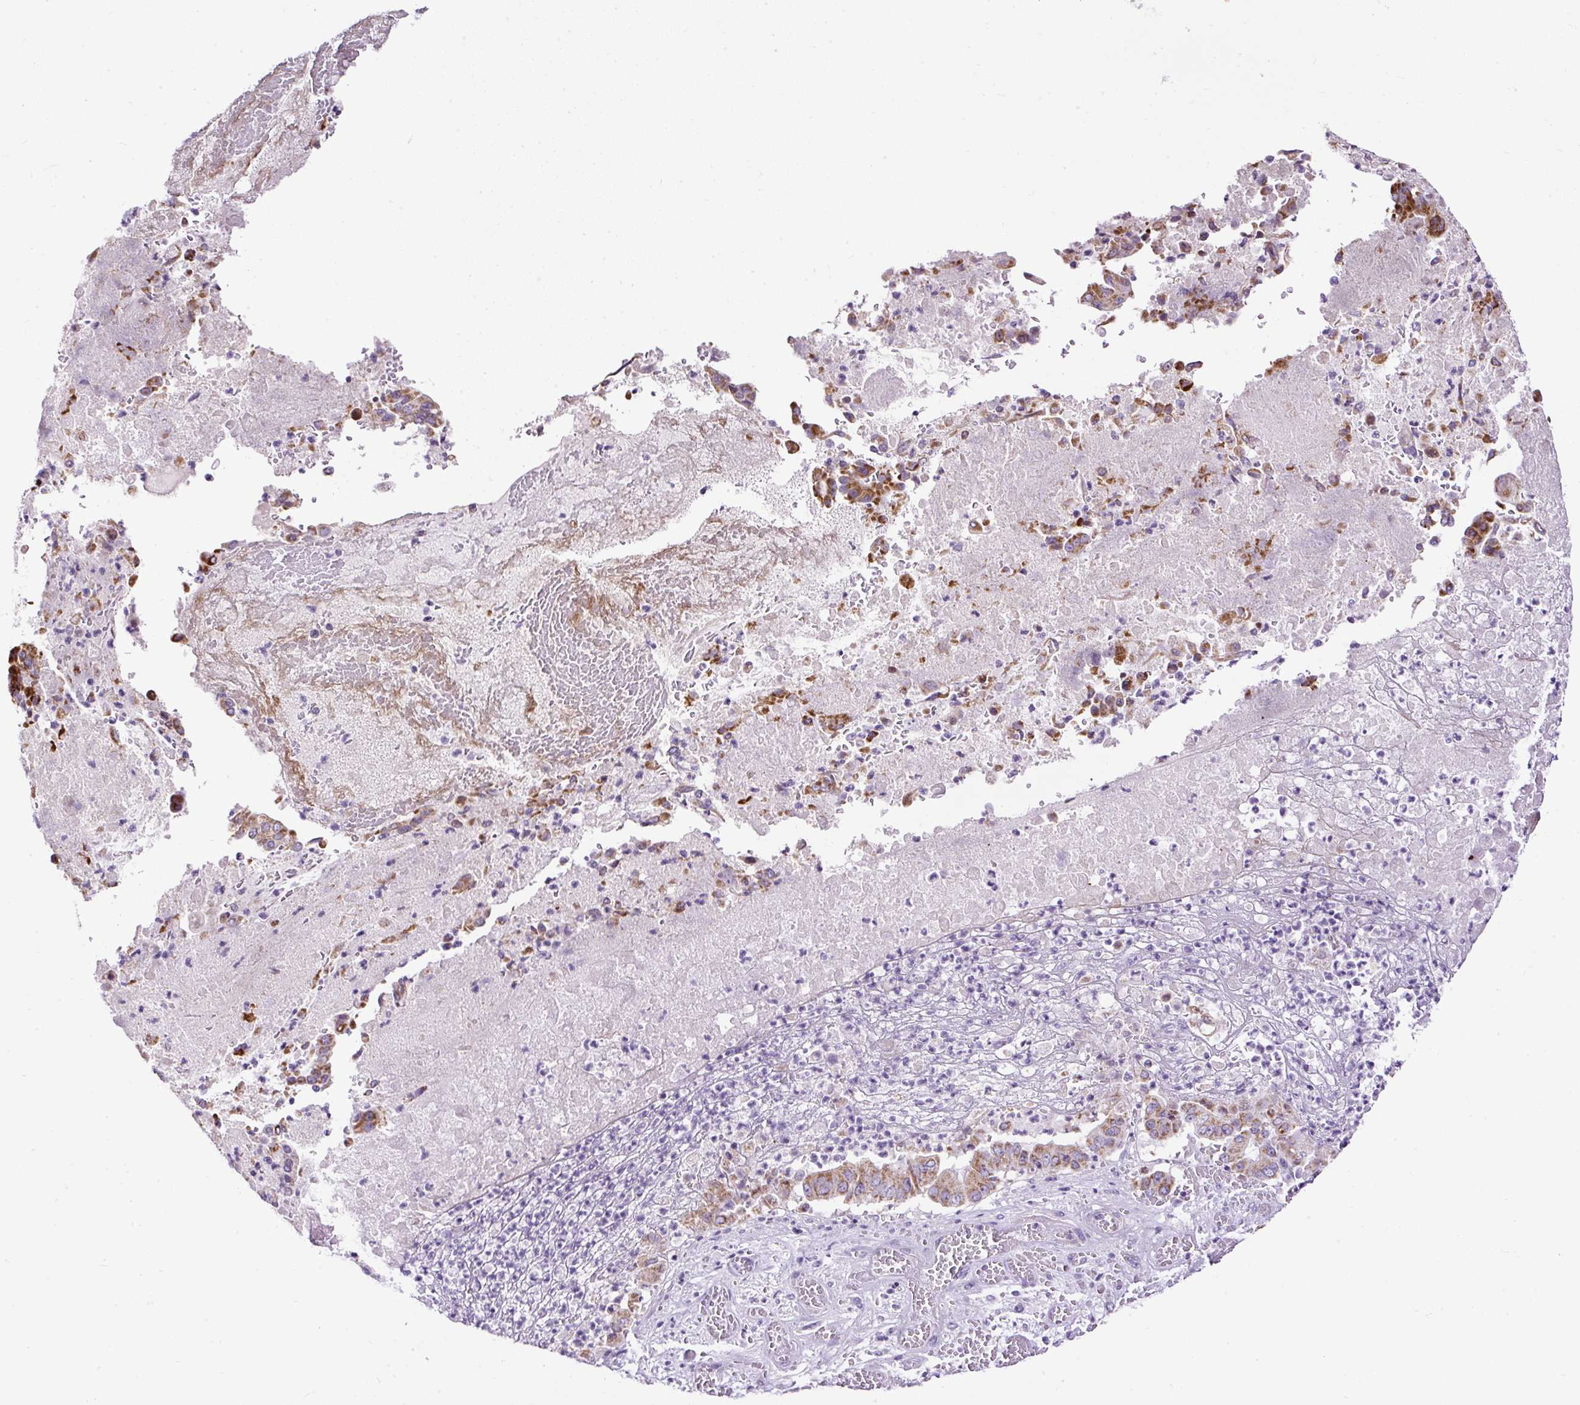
{"staining": {"intensity": "moderate", "quantity": ">75%", "location": "cytoplasmic/membranous"}, "tissue": "pancreatic cancer", "cell_type": "Tumor cells", "image_type": "cancer", "snomed": [{"axis": "morphology", "description": "Adenocarcinoma, NOS"}, {"axis": "topography", "description": "Pancreas"}], "caption": "Moderate cytoplasmic/membranous staining for a protein is appreciated in about >75% of tumor cells of pancreatic cancer using IHC.", "gene": "FMC1", "patient": {"sex": "female", "age": 77}}